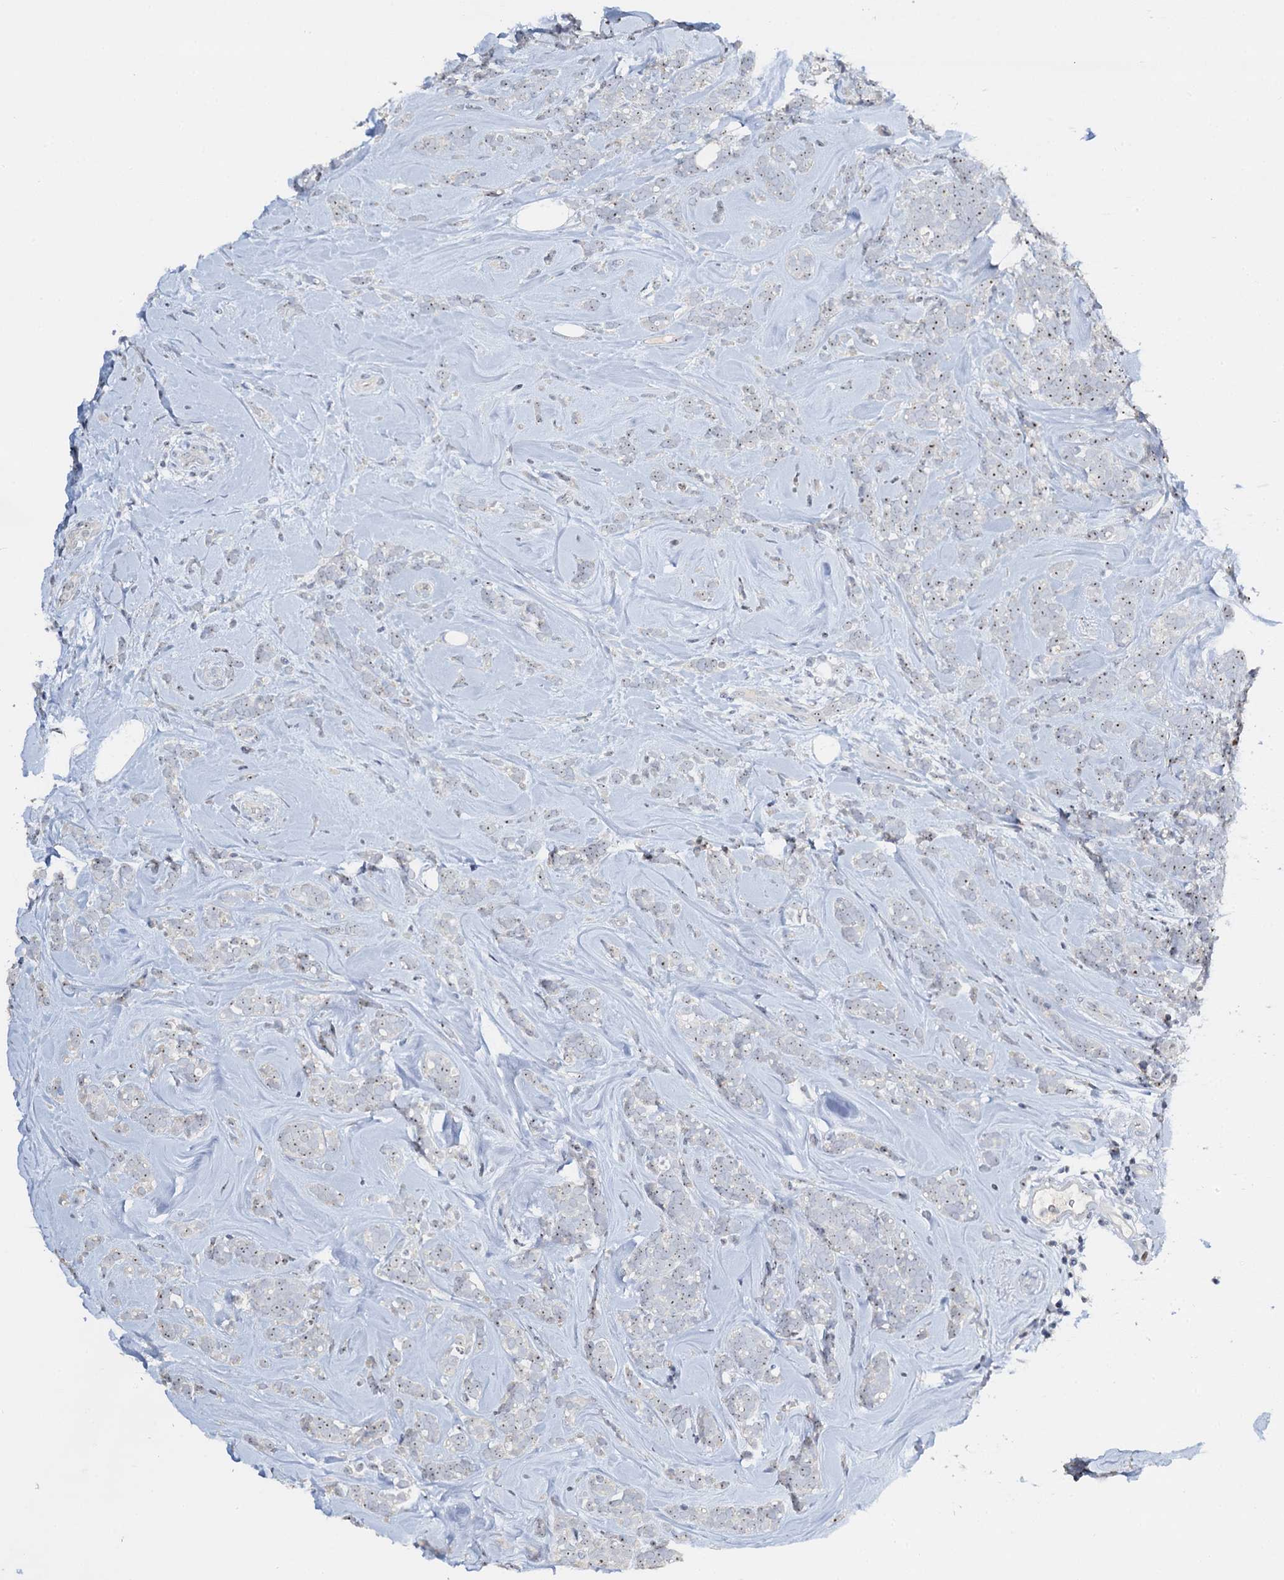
{"staining": {"intensity": "weak", "quantity": "25%-75%", "location": "nuclear"}, "tissue": "breast cancer", "cell_type": "Tumor cells", "image_type": "cancer", "snomed": [{"axis": "morphology", "description": "Lobular carcinoma"}, {"axis": "topography", "description": "Breast"}], "caption": "A histopathology image of human breast lobular carcinoma stained for a protein demonstrates weak nuclear brown staining in tumor cells.", "gene": "NOP2", "patient": {"sex": "female", "age": 58}}